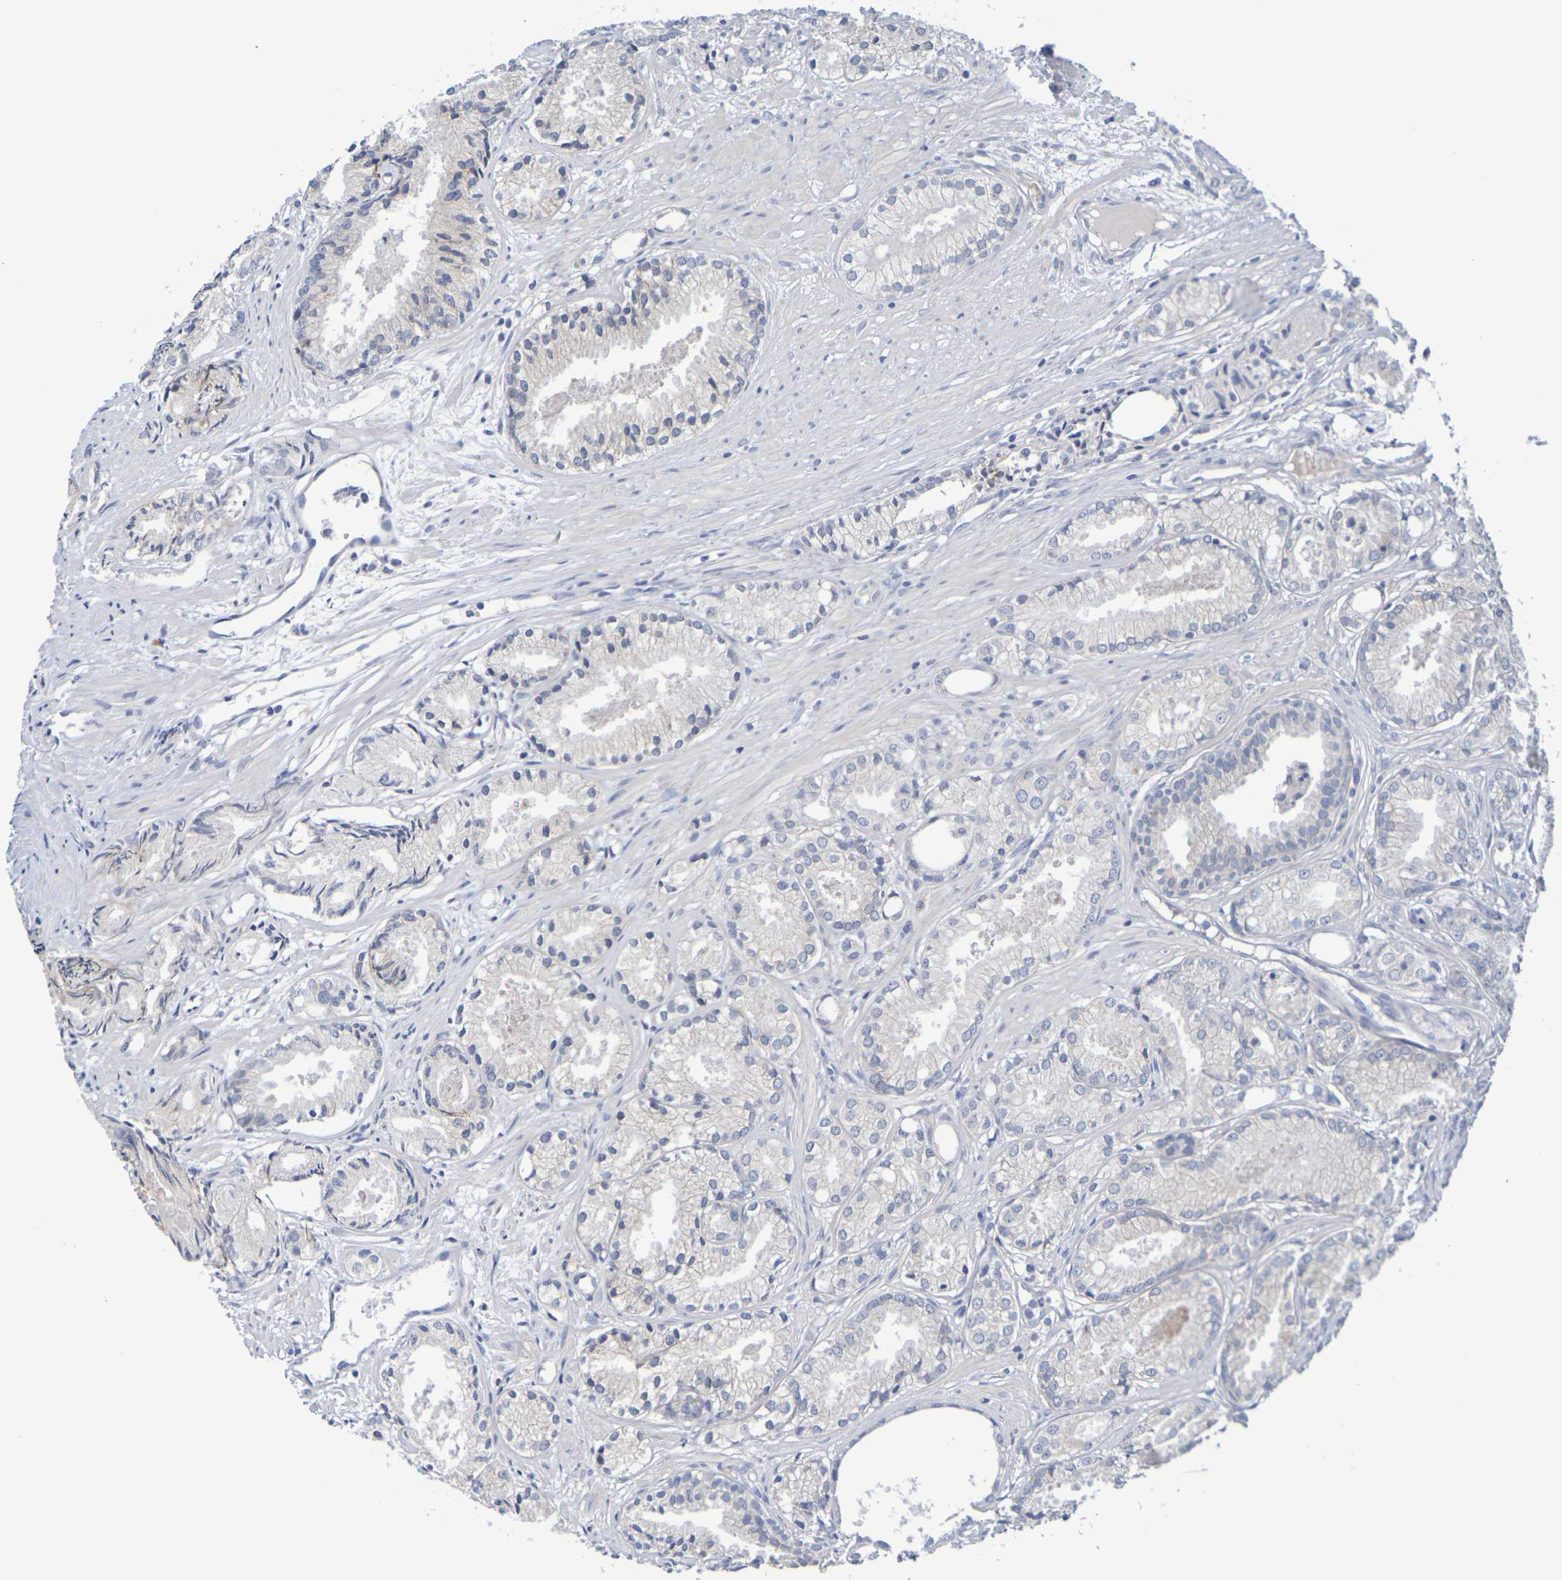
{"staining": {"intensity": "negative", "quantity": "none", "location": "none"}, "tissue": "prostate cancer", "cell_type": "Tumor cells", "image_type": "cancer", "snomed": [{"axis": "morphology", "description": "Adenocarcinoma, Low grade"}, {"axis": "topography", "description": "Prostate"}], "caption": "Immunohistochemistry (IHC) photomicrograph of human prostate cancer stained for a protein (brown), which shows no expression in tumor cells.", "gene": "SDC4", "patient": {"sex": "male", "age": 72}}